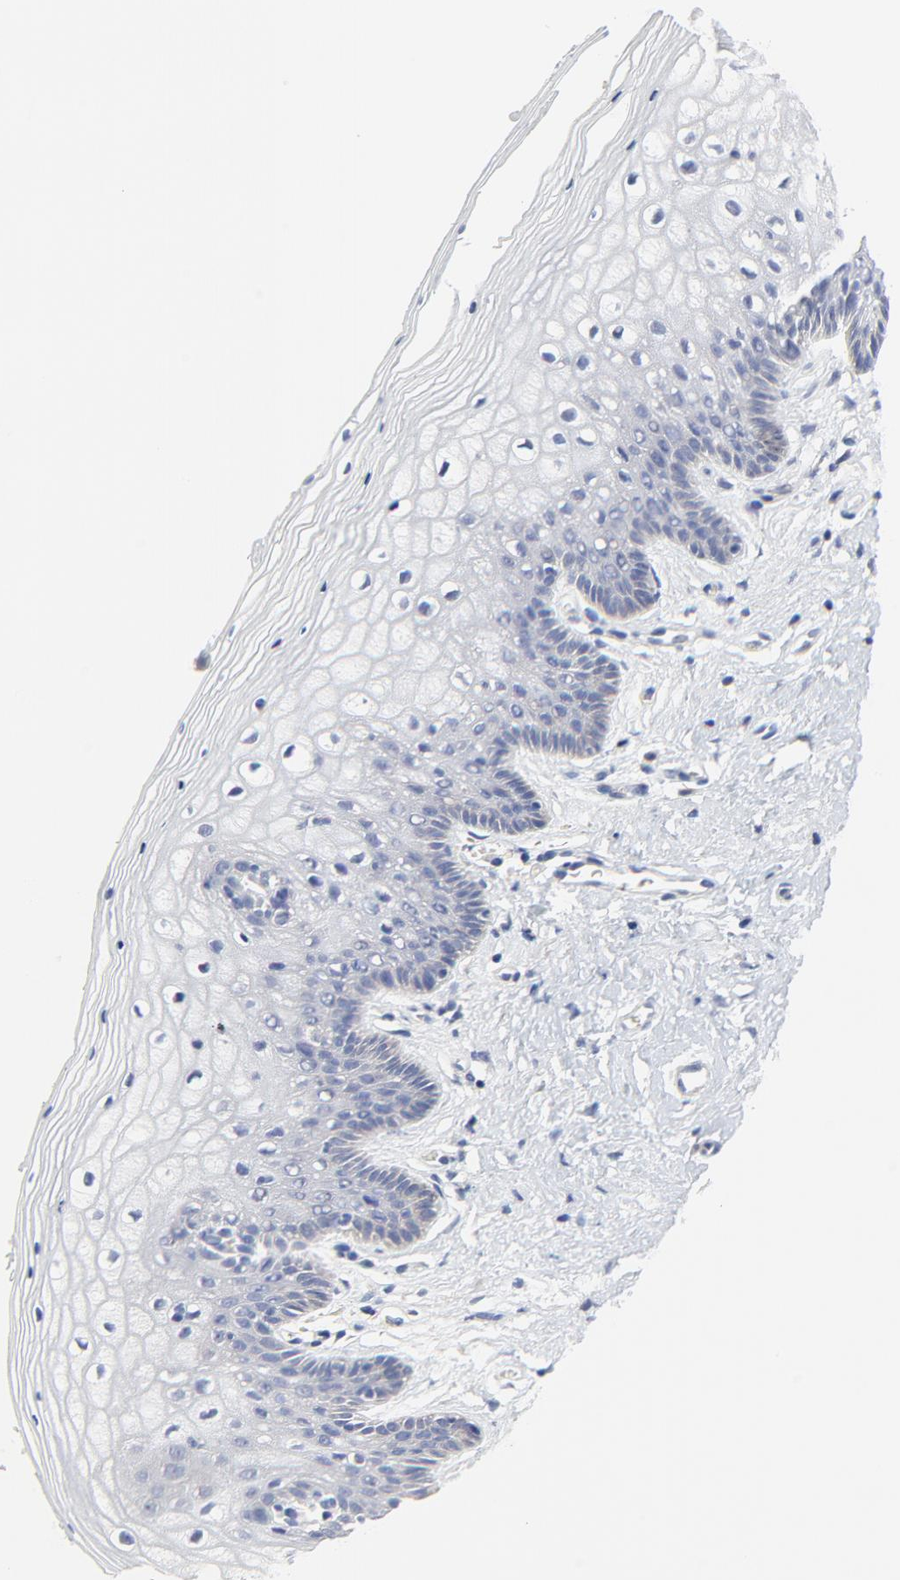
{"staining": {"intensity": "negative", "quantity": "none", "location": "none"}, "tissue": "vagina", "cell_type": "Squamous epithelial cells", "image_type": "normal", "snomed": [{"axis": "morphology", "description": "Normal tissue, NOS"}, {"axis": "topography", "description": "Vagina"}], "caption": "Immunohistochemical staining of normal vagina demonstrates no significant positivity in squamous epithelial cells.", "gene": "DHRSX", "patient": {"sex": "female", "age": 46}}